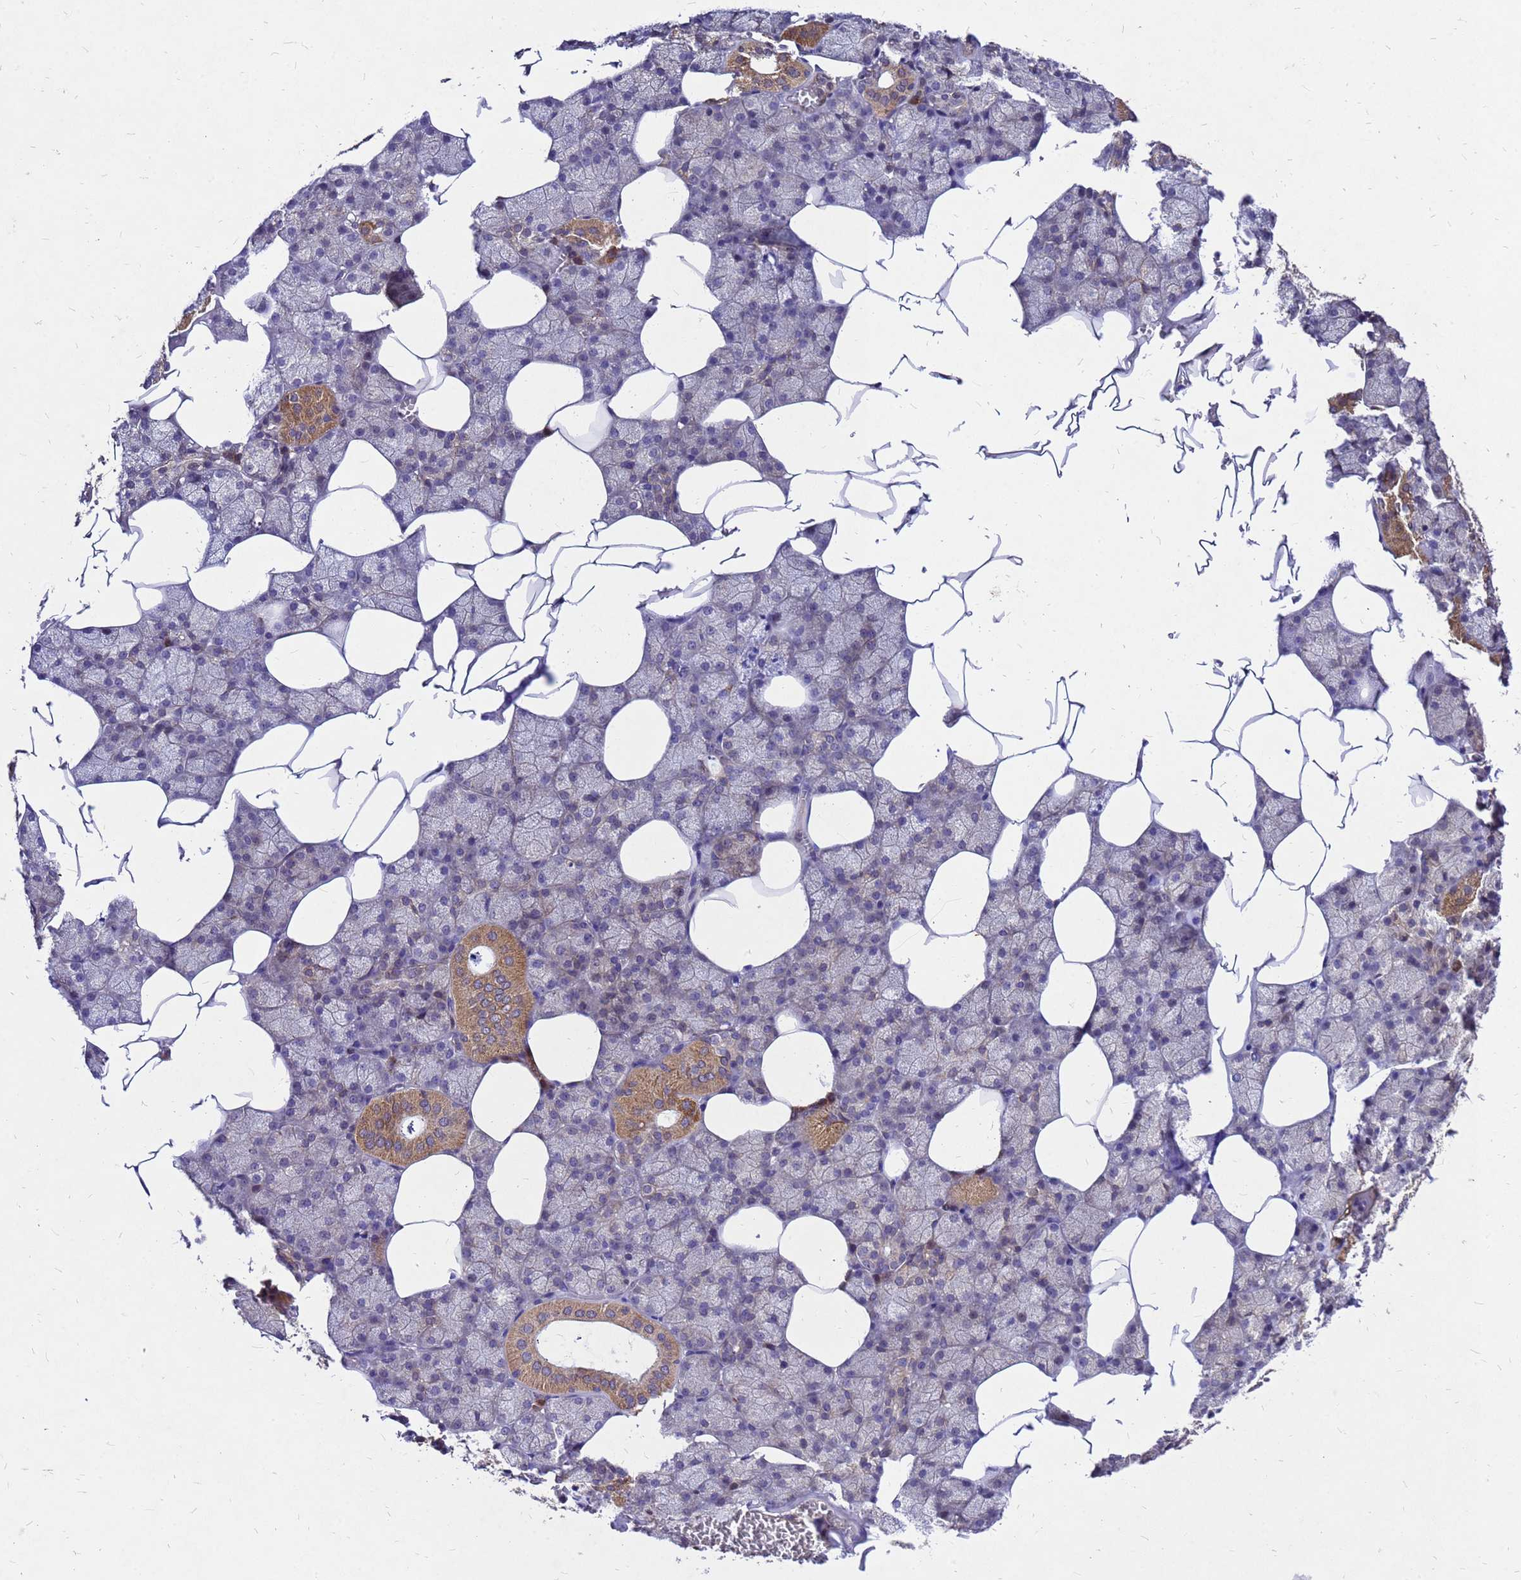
{"staining": {"intensity": "moderate", "quantity": "<25%", "location": "cytoplasmic/membranous"}, "tissue": "salivary gland", "cell_type": "Glandular cells", "image_type": "normal", "snomed": [{"axis": "morphology", "description": "Normal tissue, NOS"}, {"axis": "topography", "description": "Salivary gland"}], "caption": "Protein staining of normal salivary gland reveals moderate cytoplasmic/membranous positivity in approximately <25% of glandular cells. (DAB IHC with brightfield microscopy, high magnification).", "gene": "DUSP23", "patient": {"sex": "male", "age": 62}}